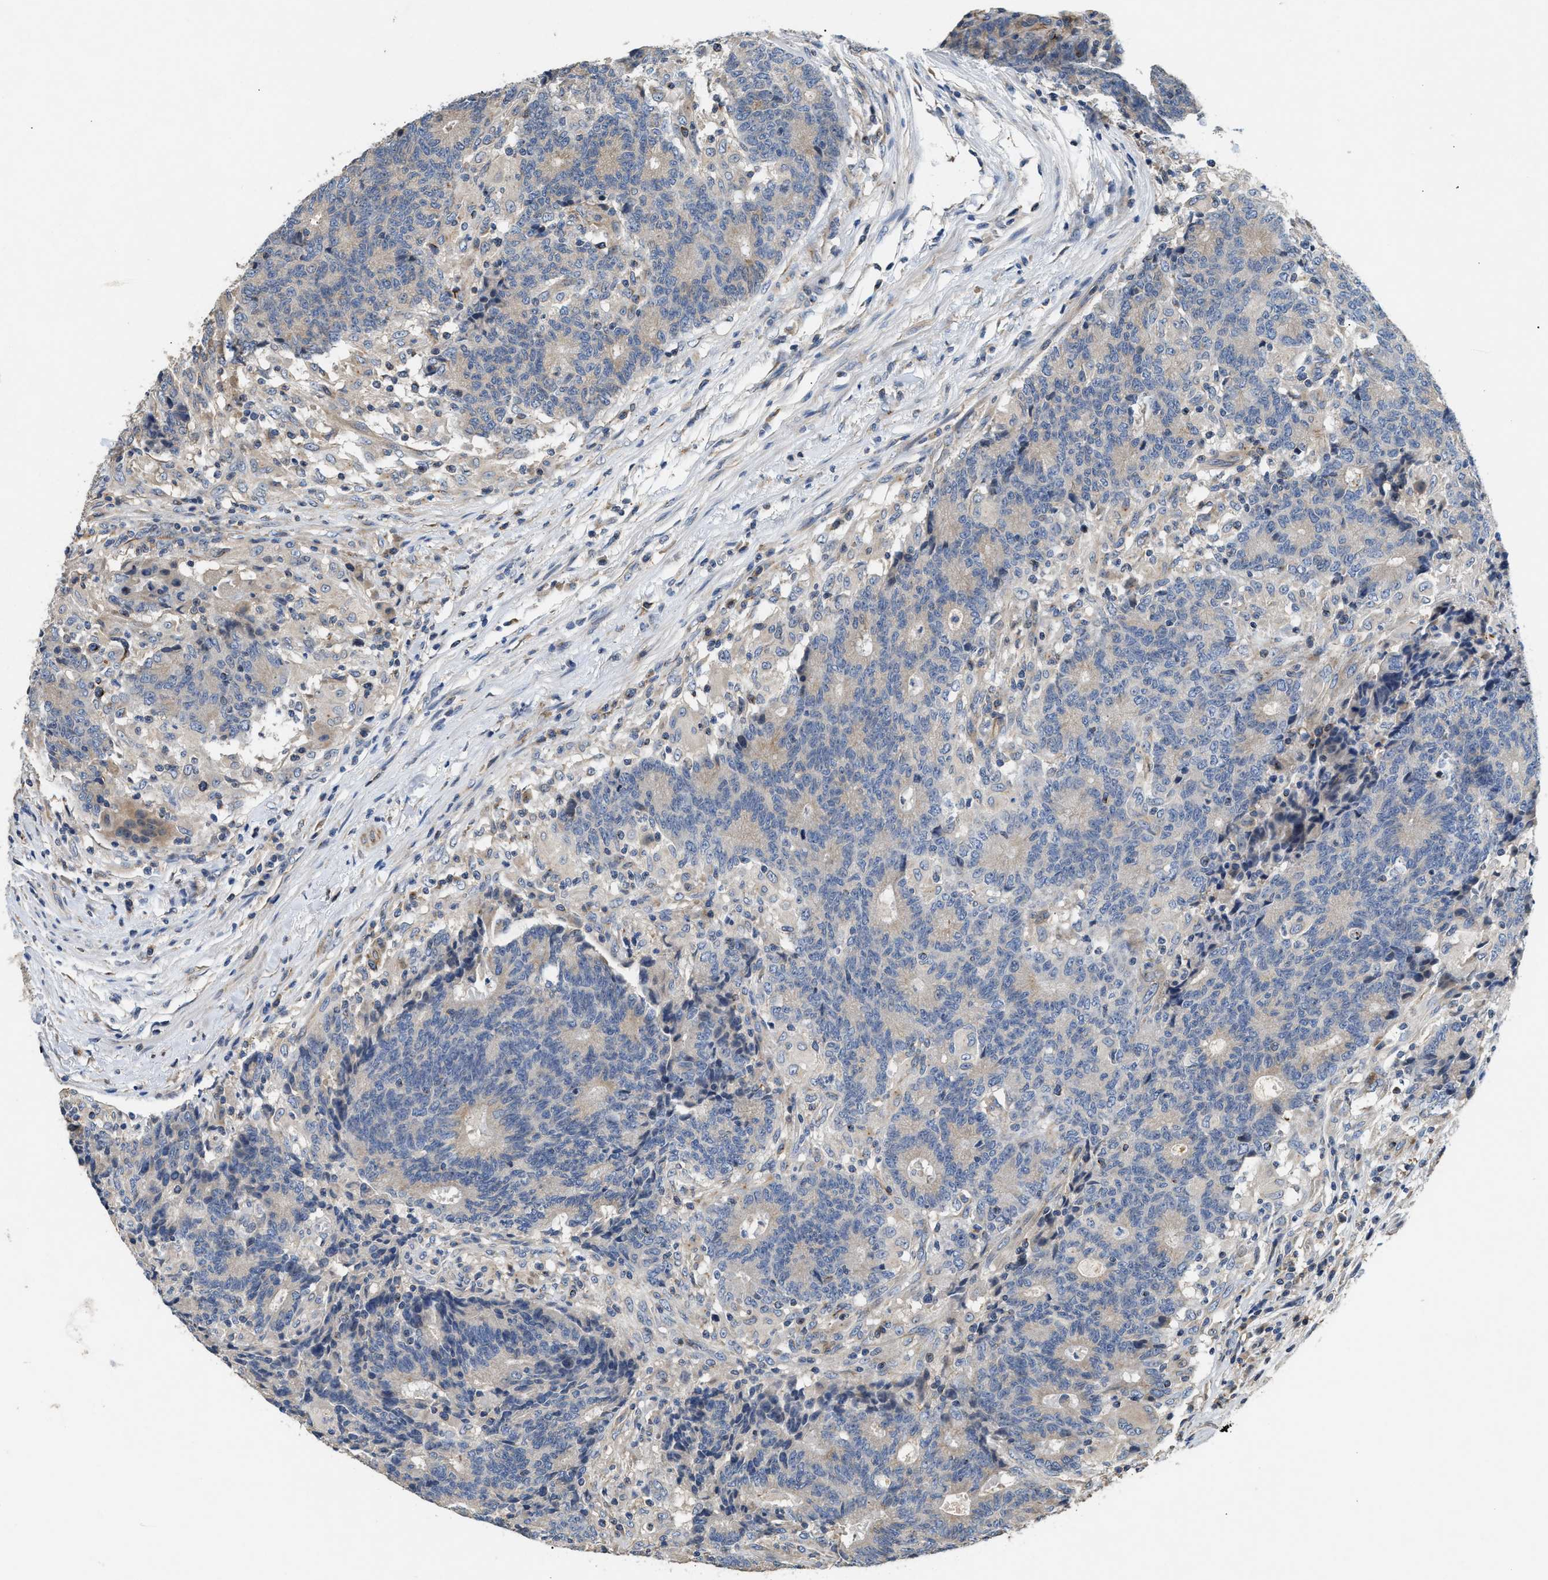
{"staining": {"intensity": "negative", "quantity": "none", "location": "none"}, "tissue": "colorectal cancer", "cell_type": "Tumor cells", "image_type": "cancer", "snomed": [{"axis": "morphology", "description": "Normal tissue, NOS"}, {"axis": "morphology", "description": "Adenocarcinoma, NOS"}, {"axis": "topography", "description": "Colon"}], "caption": "There is no significant staining in tumor cells of colorectal adenocarcinoma.", "gene": "IL17RC", "patient": {"sex": "female", "age": 75}}